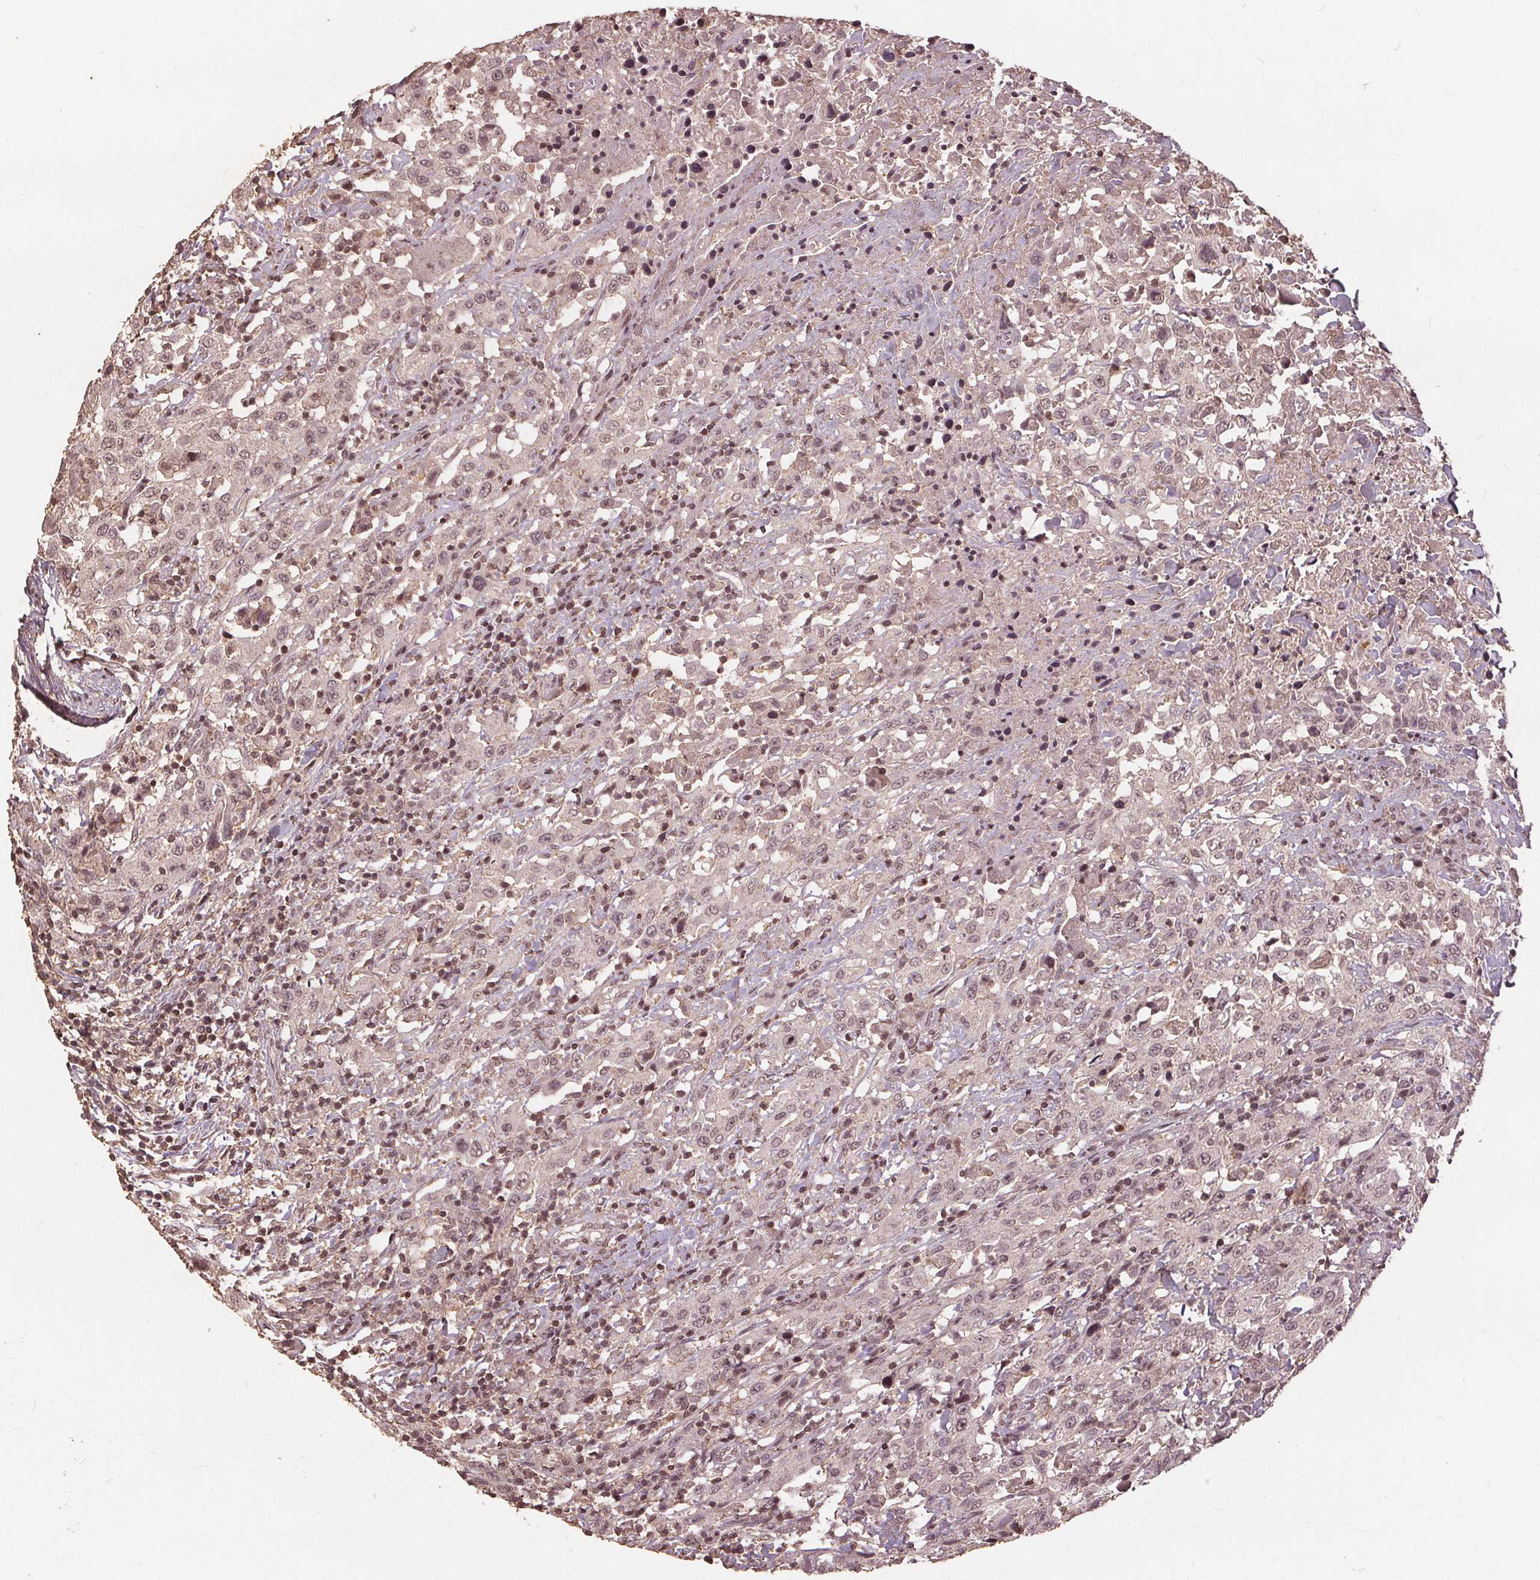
{"staining": {"intensity": "weak", "quantity": ">75%", "location": "nuclear"}, "tissue": "urothelial cancer", "cell_type": "Tumor cells", "image_type": "cancer", "snomed": [{"axis": "morphology", "description": "Urothelial carcinoma, High grade"}, {"axis": "topography", "description": "Urinary bladder"}], "caption": "High-power microscopy captured an immunohistochemistry histopathology image of urothelial cancer, revealing weak nuclear positivity in approximately >75% of tumor cells.", "gene": "DSG3", "patient": {"sex": "male", "age": 61}}